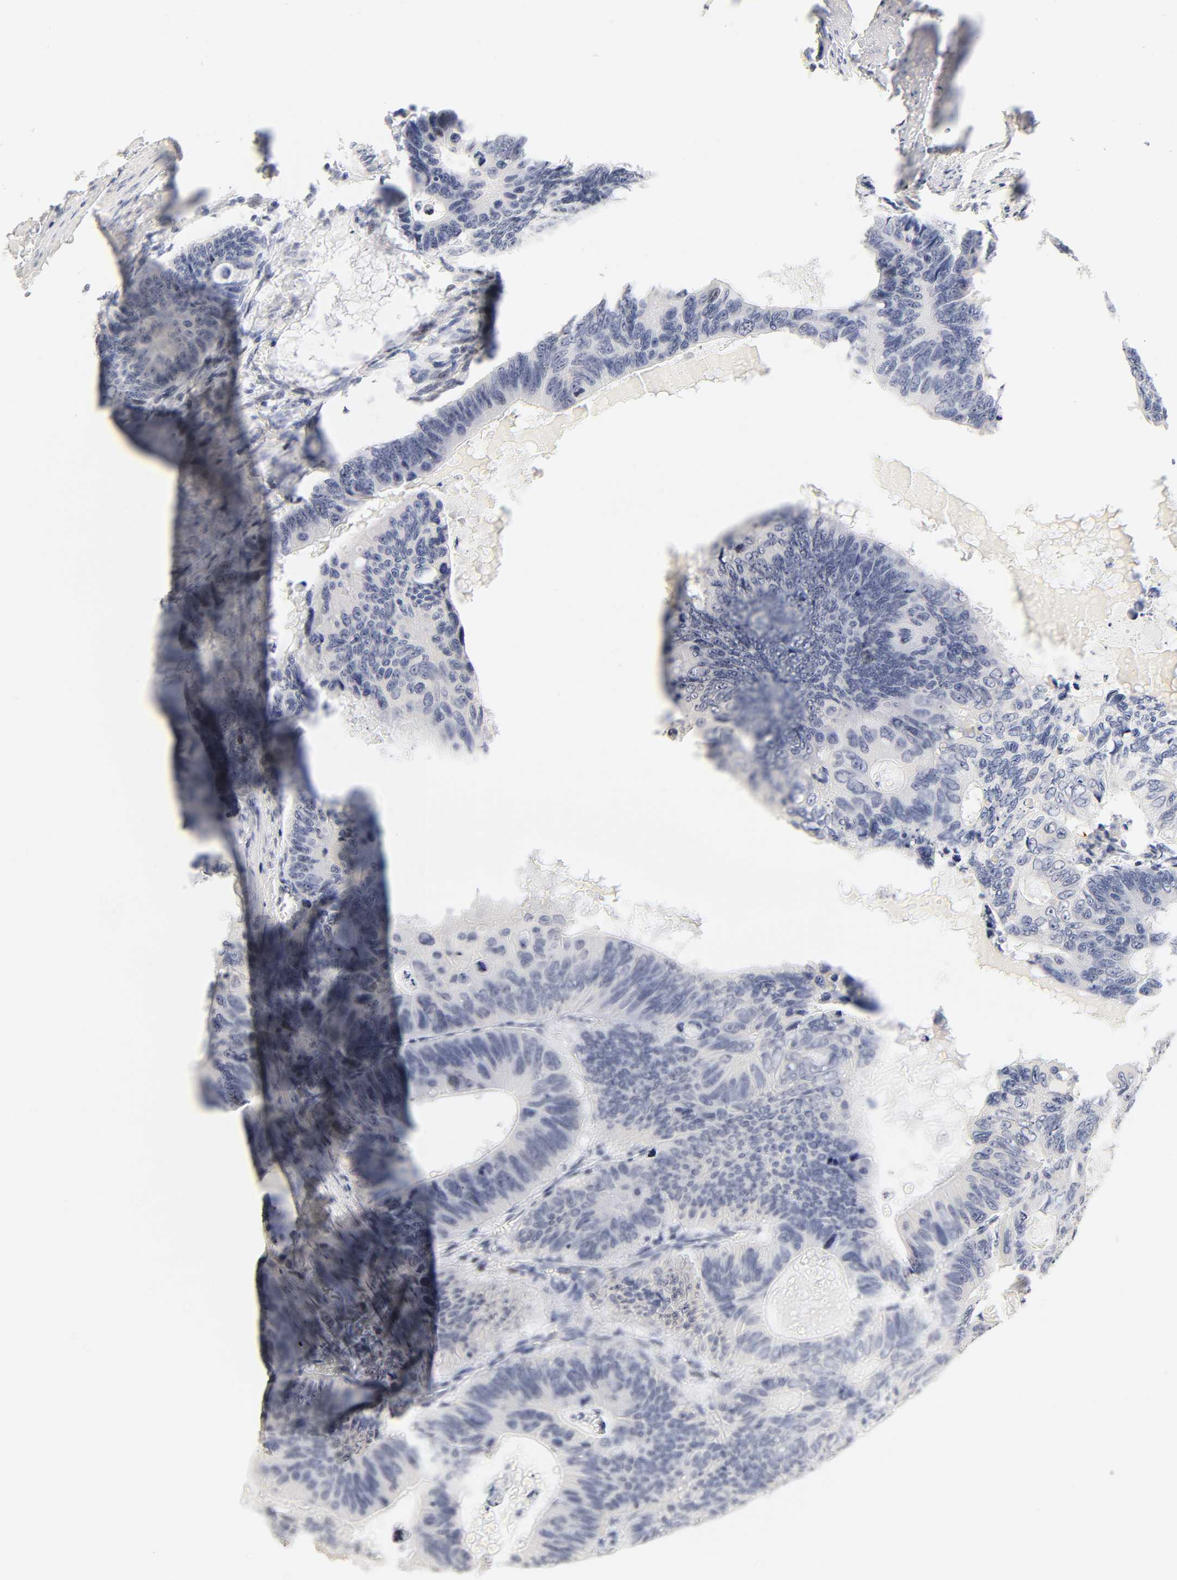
{"staining": {"intensity": "weak", "quantity": "<25%", "location": "nuclear"}, "tissue": "colorectal cancer", "cell_type": "Tumor cells", "image_type": "cancer", "snomed": [{"axis": "morphology", "description": "Adenocarcinoma, NOS"}, {"axis": "topography", "description": "Colon"}], "caption": "High magnification brightfield microscopy of colorectal cancer (adenocarcinoma) stained with DAB (3,3'-diaminobenzidine) (brown) and counterstained with hematoxylin (blue): tumor cells show no significant positivity.", "gene": "MNAT1", "patient": {"sex": "female", "age": 55}}